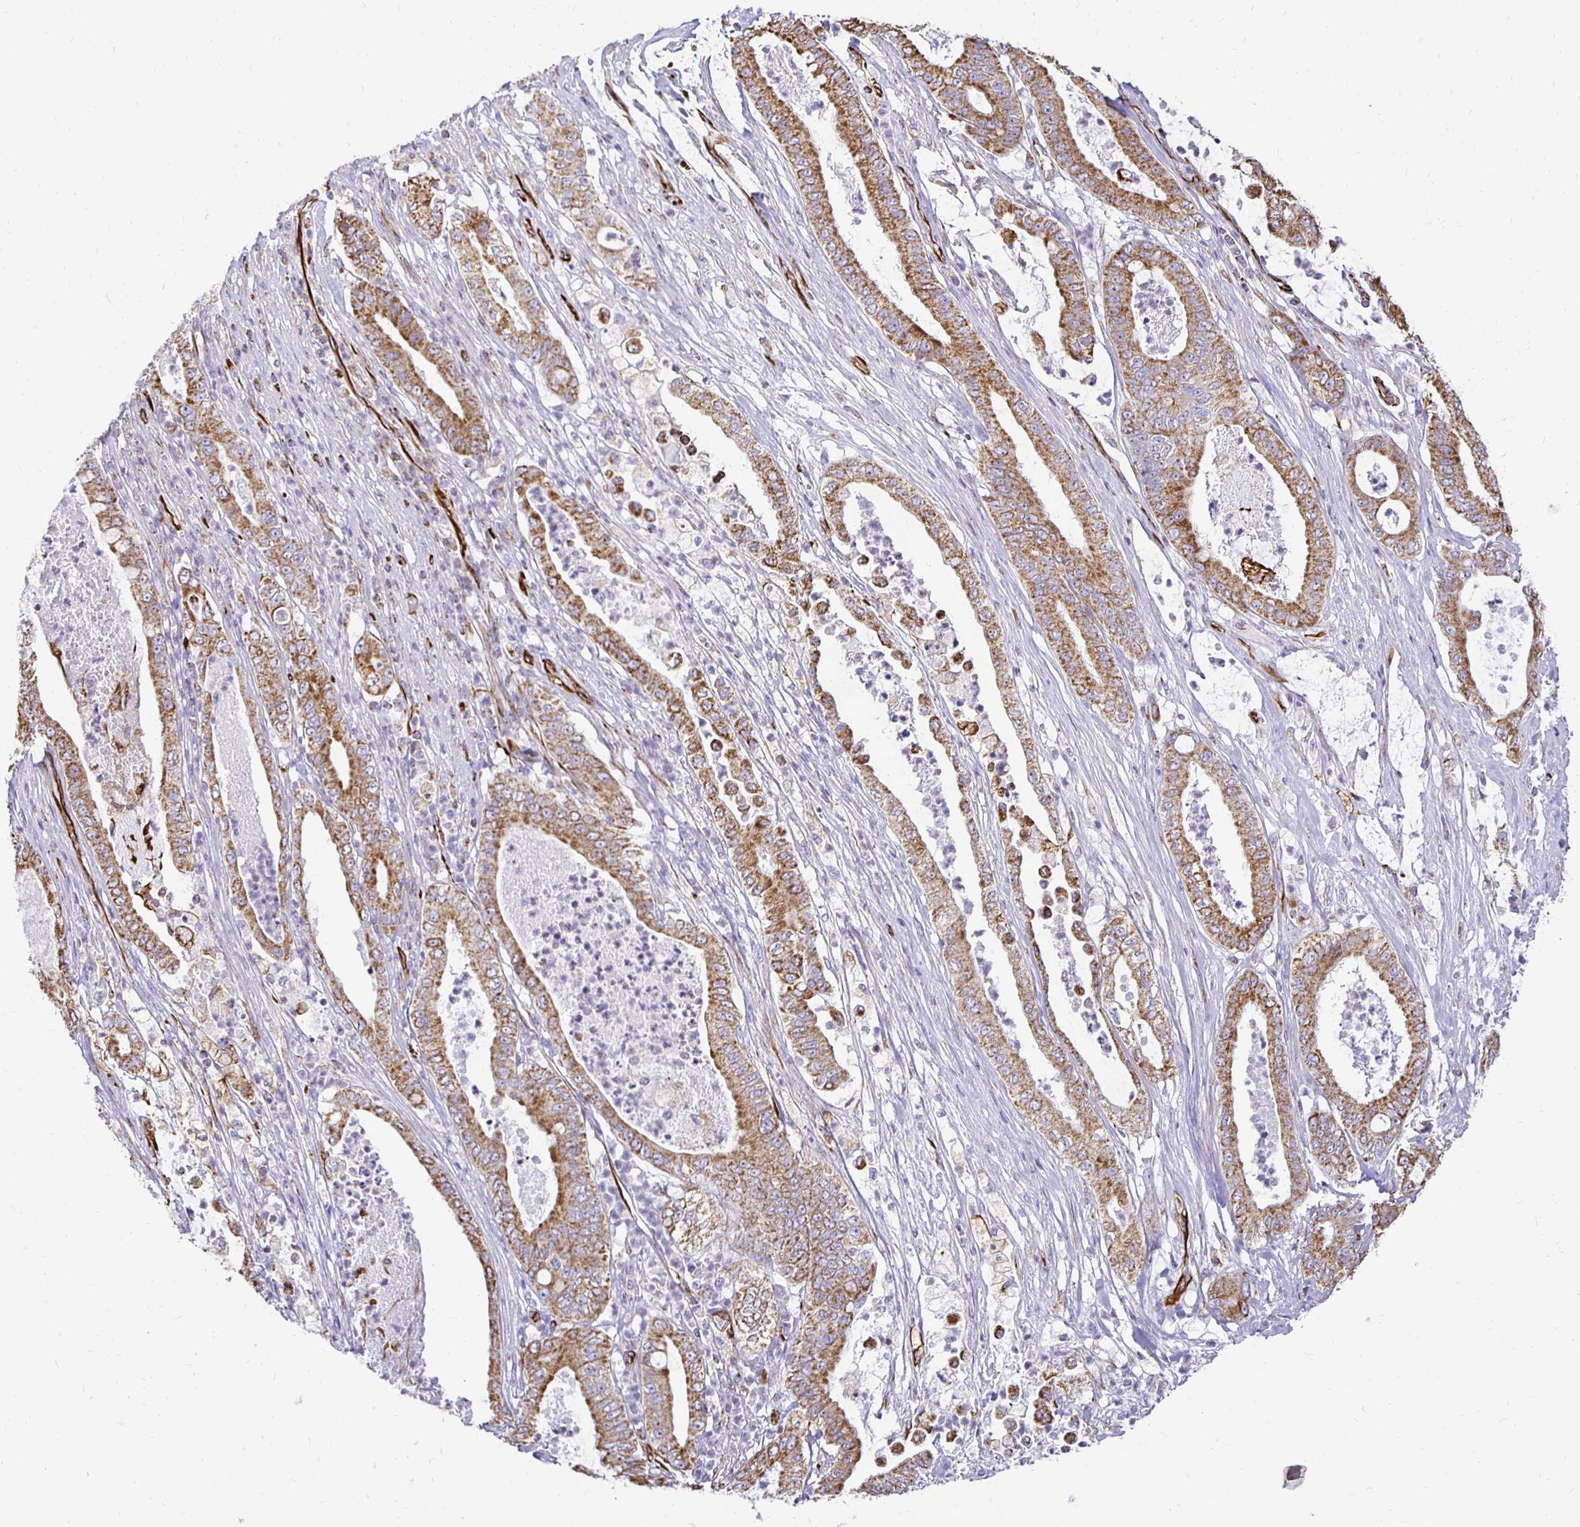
{"staining": {"intensity": "strong", "quantity": ">75%", "location": "cytoplasmic/membranous"}, "tissue": "pancreatic cancer", "cell_type": "Tumor cells", "image_type": "cancer", "snomed": [{"axis": "morphology", "description": "Adenocarcinoma, NOS"}, {"axis": "topography", "description": "Pancreas"}], "caption": "A histopathology image of pancreatic cancer stained for a protein demonstrates strong cytoplasmic/membranous brown staining in tumor cells.", "gene": "PLAAT2", "patient": {"sex": "male", "age": 71}}